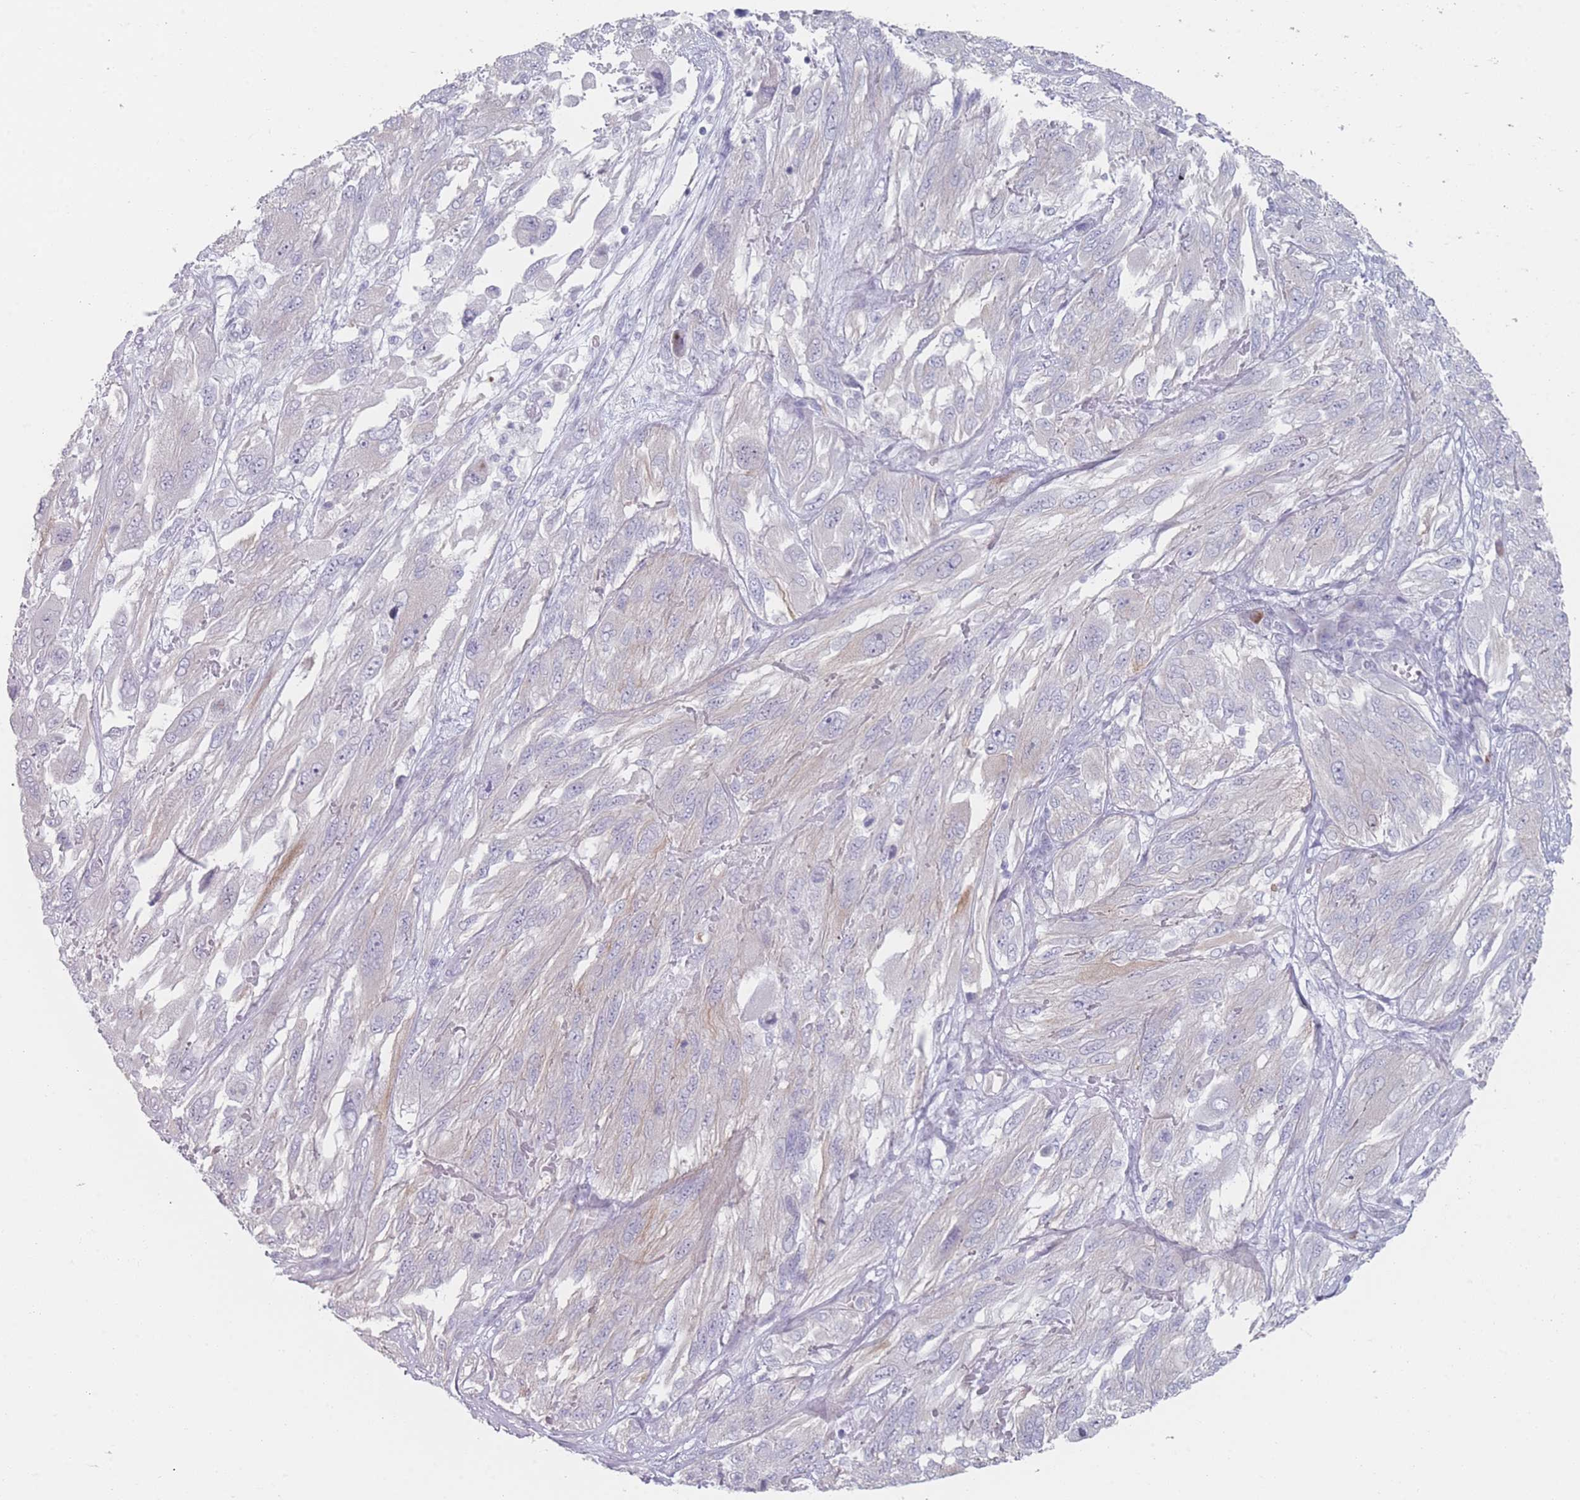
{"staining": {"intensity": "negative", "quantity": "none", "location": "none"}, "tissue": "melanoma", "cell_type": "Tumor cells", "image_type": "cancer", "snomed": [{"axis": "morphology", "description": "Malignant melanoma, NOS"}, {"axis": "topography", "description": "Skin"}], "caption": "IHC image of neoplastic tissue: human melanoma stained with DAB reveals no significant protein expression in tumor cells.", "gene": "RNF4", "patient": {"sex": "female", "age": 91}}